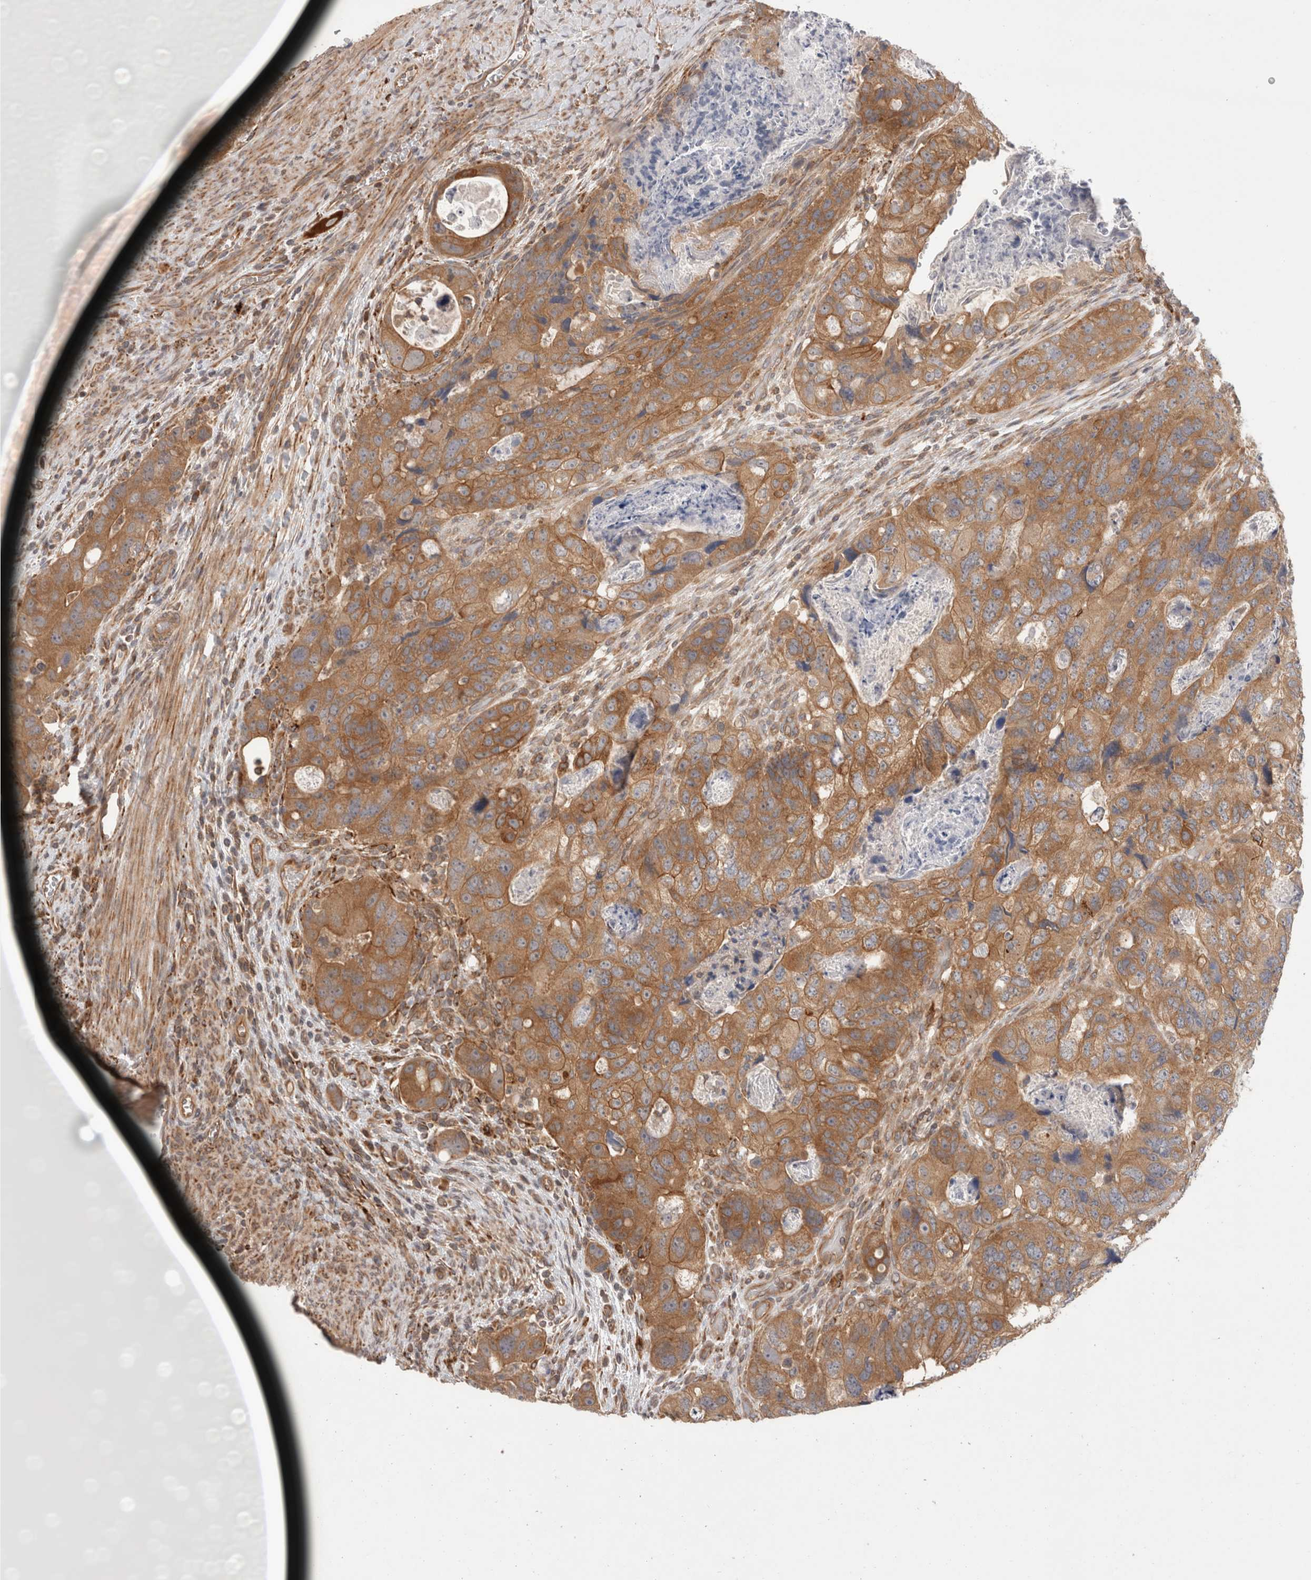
{"staining": {"intensity": "moderate", "quantity": ">75%", "location": "cytoplasmic/membranous"}, "tissue": "colorectal cancer", "cell_type": "Tumor cells", "image_type": "cancer", "snomed": [{"axis": "morphology", "description": "Adenocarcinoma, NOS"}, {"axis": "topography", "description": "Rectum"}], "caption": "Protein expression analysis of human colorectal cancer (adenocarcinoma) reveals moderate cytoplasmic/membranous positivity in approximately >75% of tumor cells.", "gene": "HROB", "patient": {"sex": "male", "age": 59}}